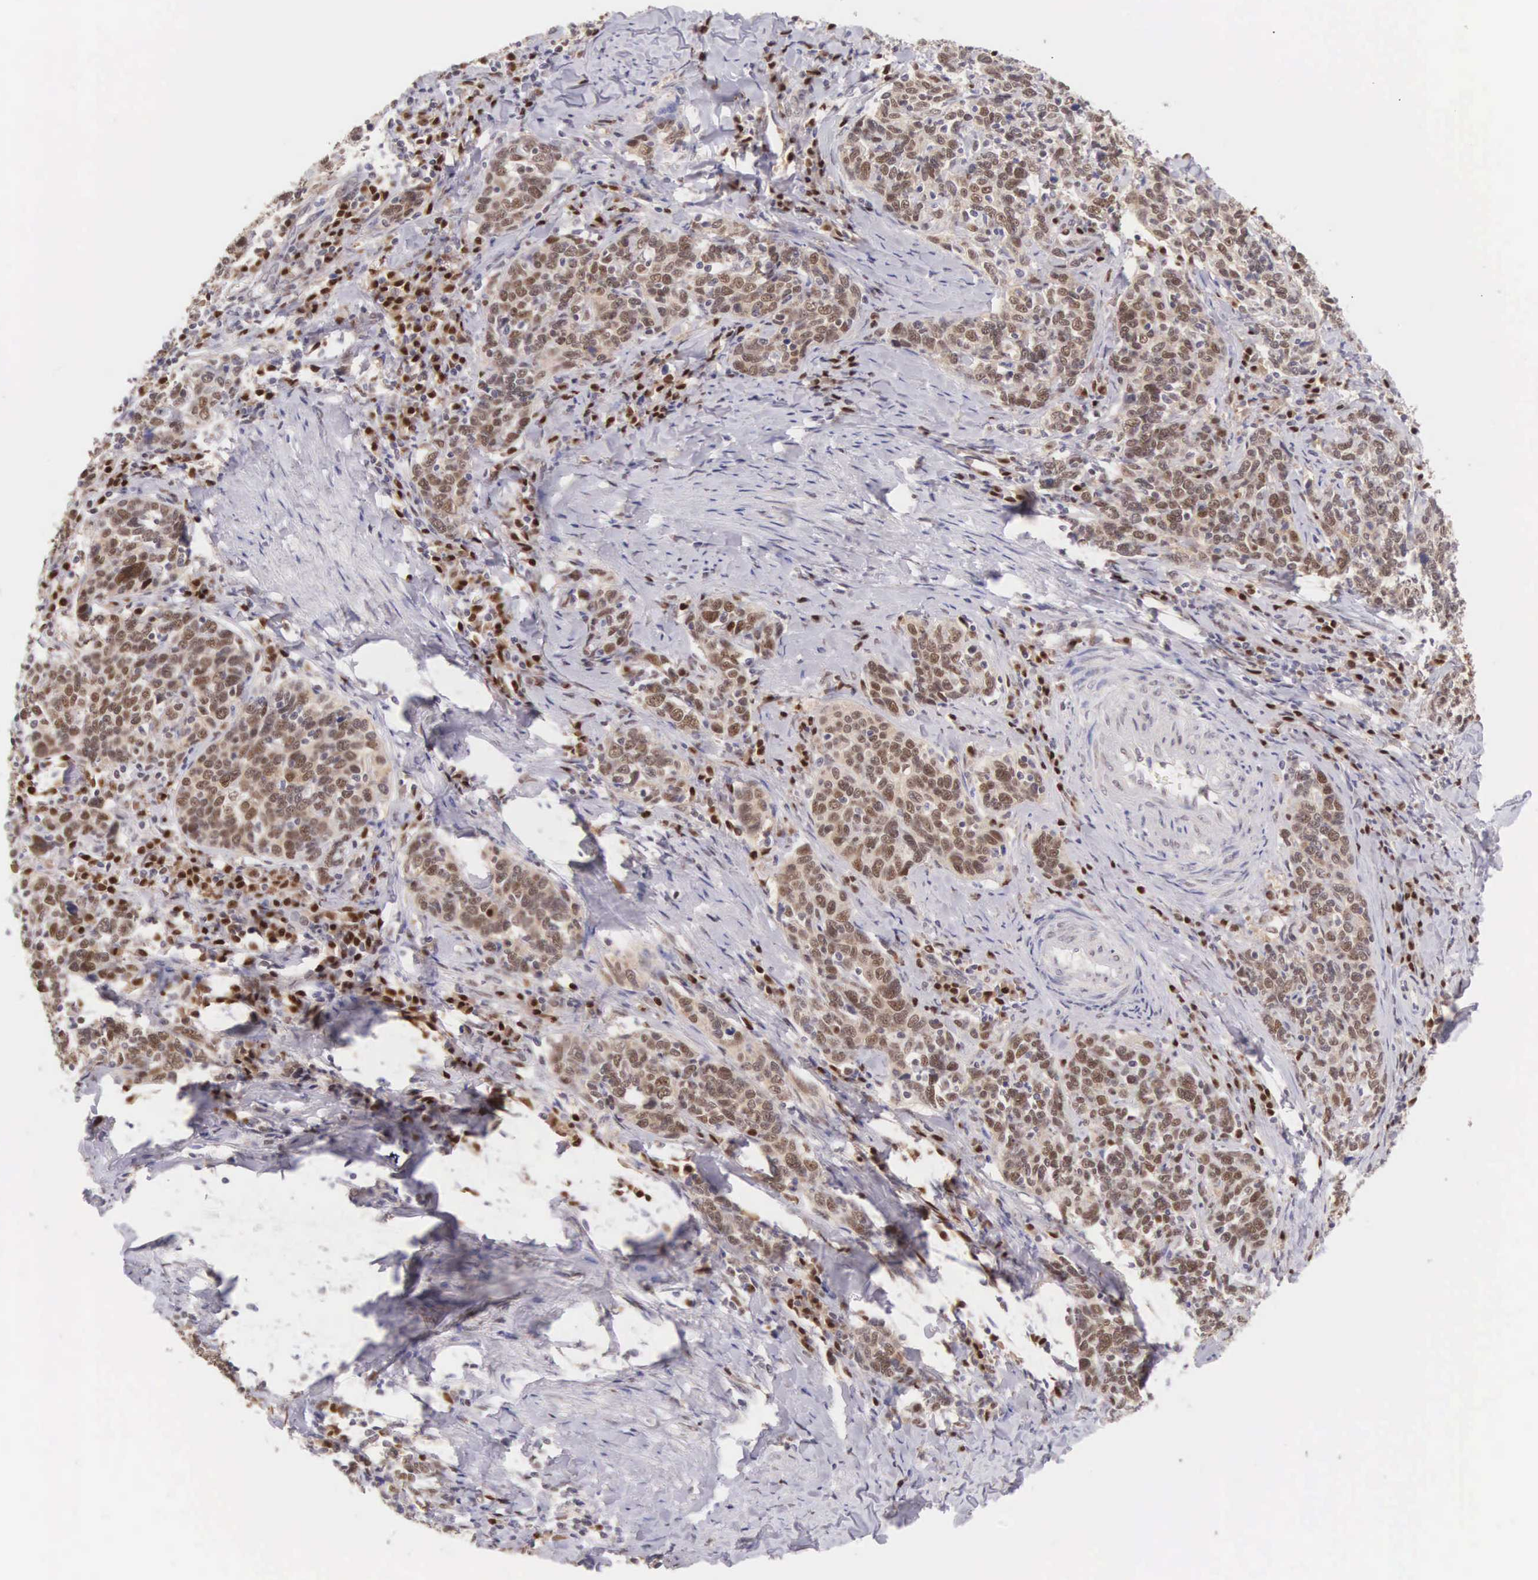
{"staining": {"intensity": "strong", "quantity": ">75%", "location": "nuclear"}, "tissue": "cervical cancer", "cell_type": "Tumor cells", "image_type": "cancer", "snomed": [{"axis": "morphology", "description": "Squamous cell carcinoma, NOS"}, {"axis": "topography", "description": "Cervix"}], "caption": "A brown stain shows strong nuclear staining of a protein in cervical cancer (squamous cell carcinoma) tumor cells. (DAB (3,3'-diaminobenzidine) IHC with brightfield microscopy, high magnification).", "gene": "CCDC117", "patient": {"sex": "female", "age": 41}}